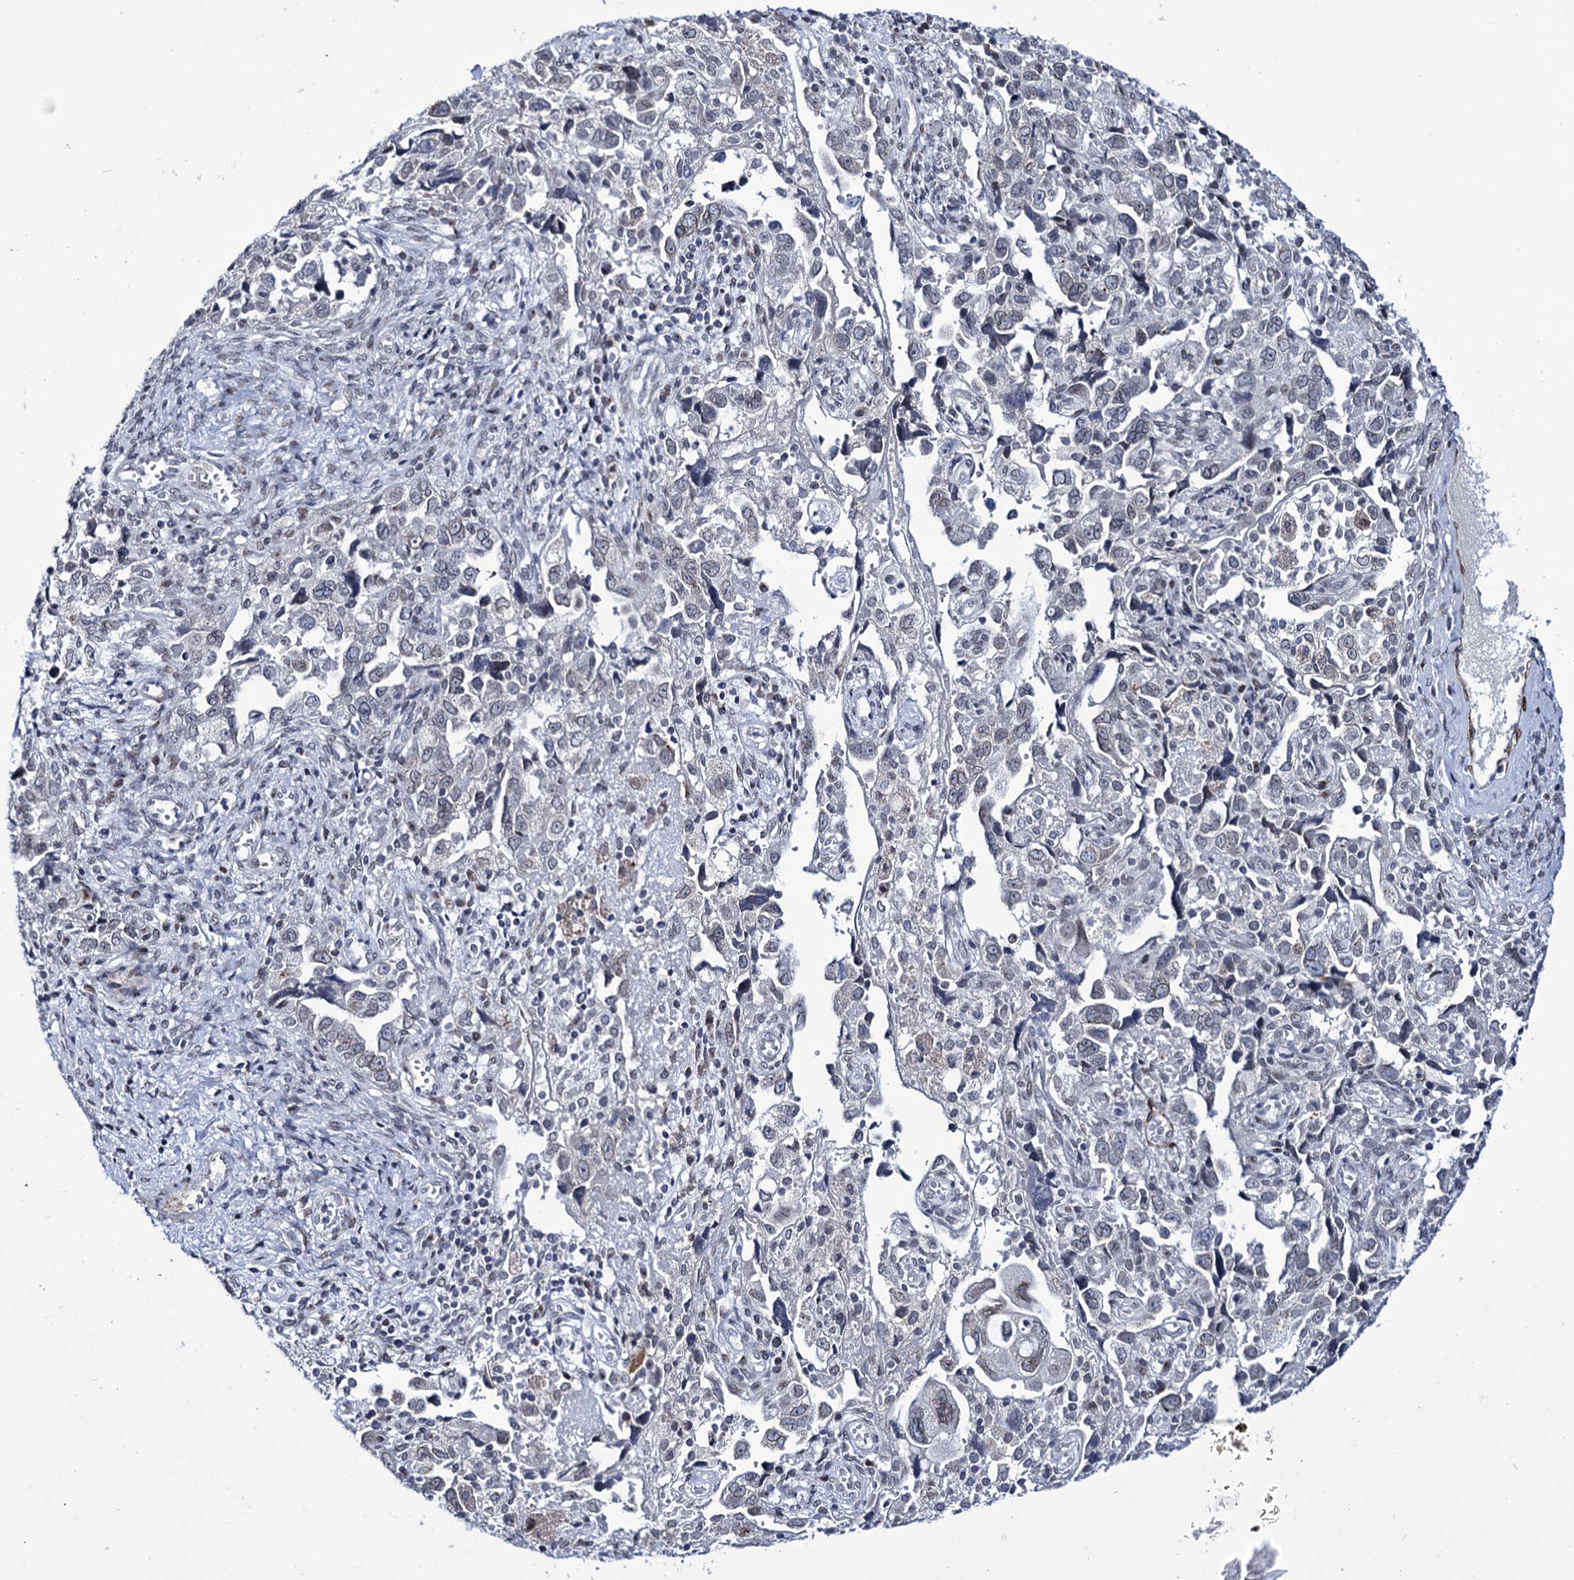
{"staining": {"intensity": "negative", "quantity": "none", "location": "none"}, "tissue": "ovarian cancer", "cell_type": "Tumor cells", "image_type": "cancer", "snomed": [{"axis": "morphology", "description": "Carcinoma, NOS"}, {"axis": "morphology", "description": "Cystadenocarcinoma, serous, NOS"}, {"axis": "topography", "description": "Ovary"}], "caption": "An IHC histopathology image of serous cystadenocarcinoma (ovarian) is shown. There is no staining in tumor cells of serous cystadenocarcinoma (ovarian). Nuclei are stained in blue.", "gene": "ZC3H12C", "patient": {"sex": "female", "age": 69}}